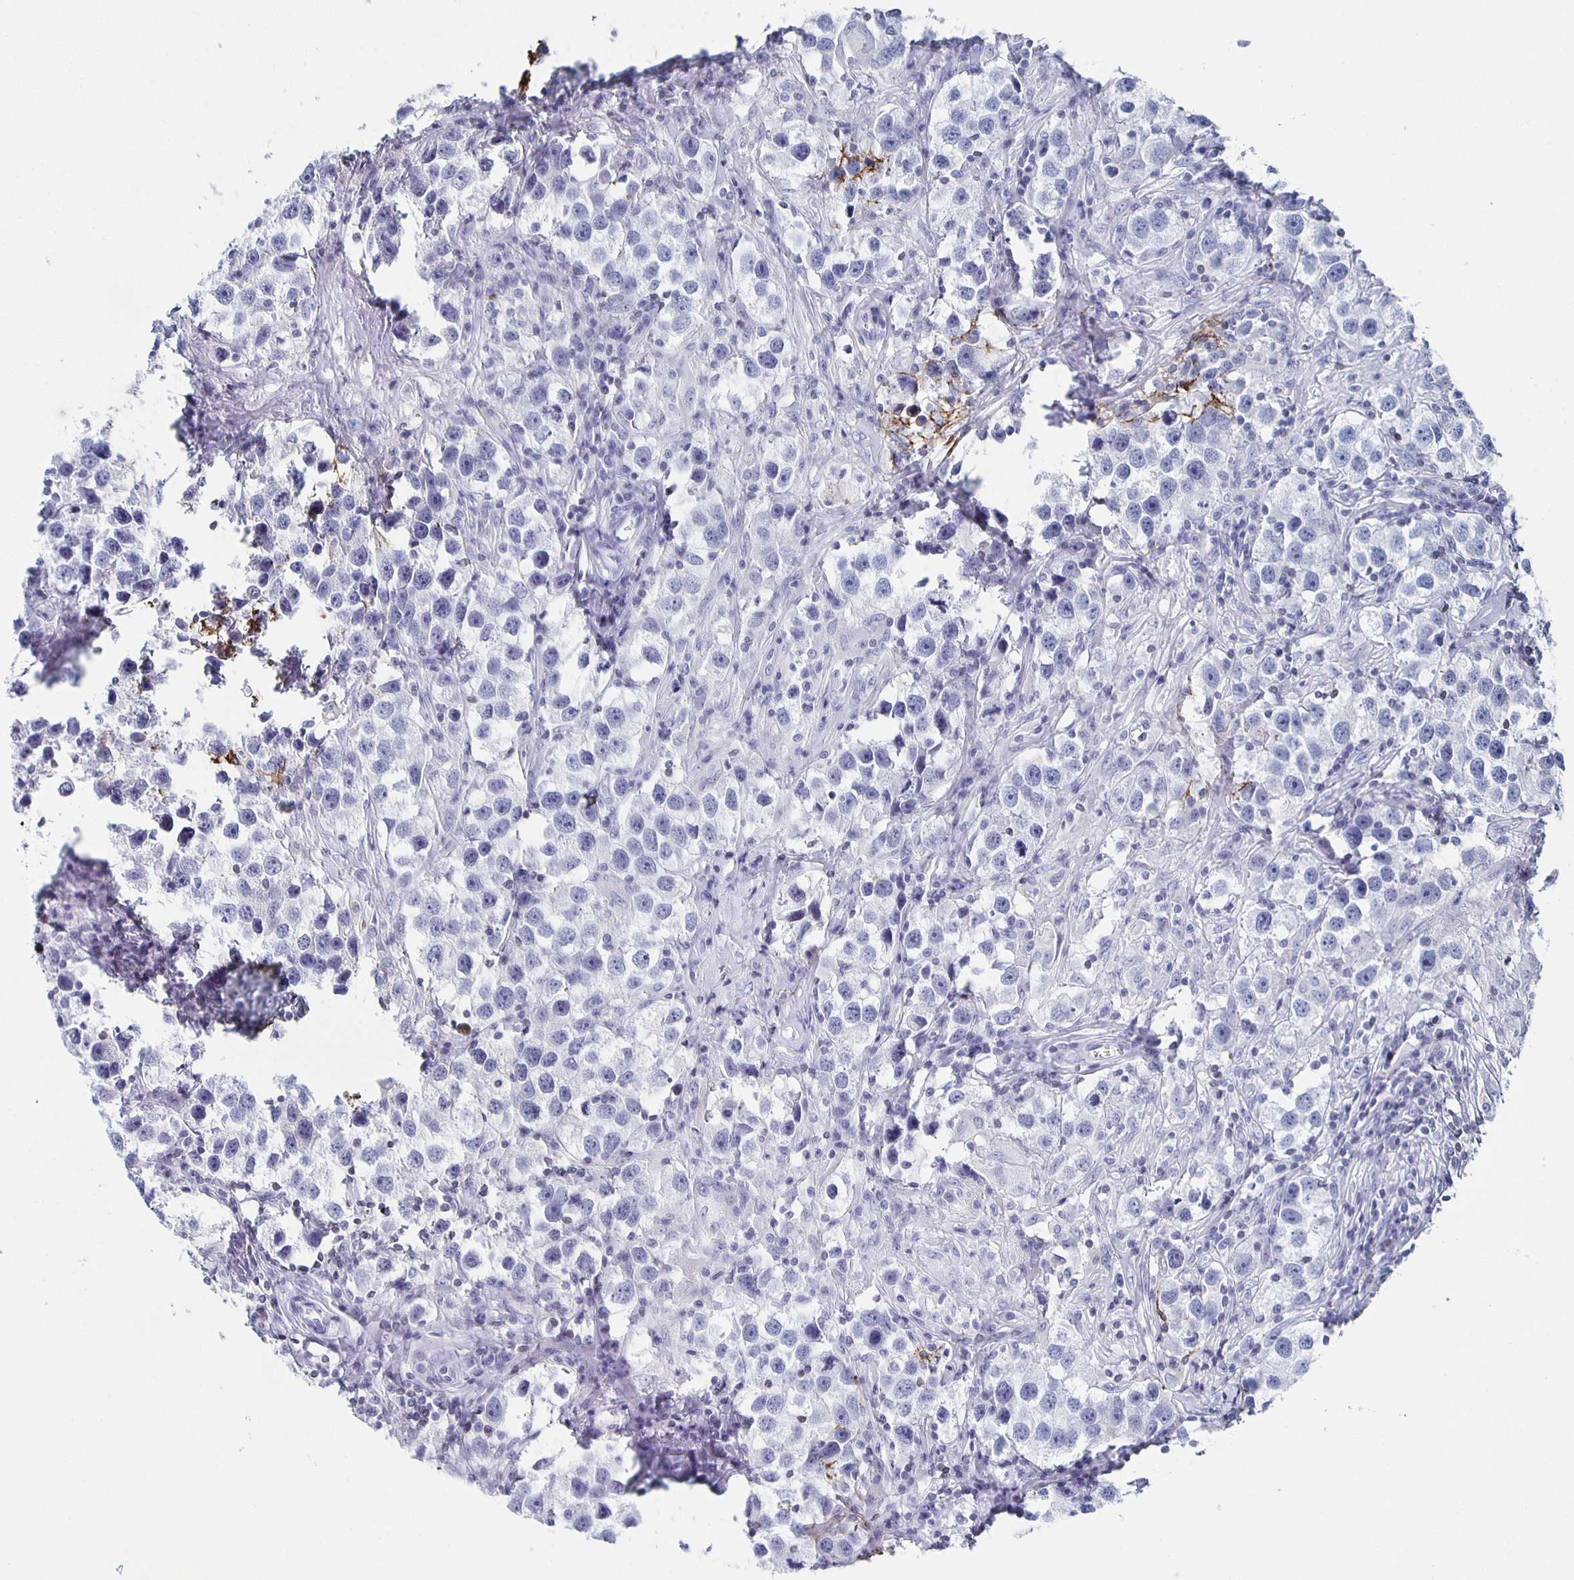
{"staining": {"intensity": "negative", "quantity": "none", "location": "none"}, "tissue": "testis cancer", "cell_type": "Tumor cells", "image_type": "cancer", "snomed": [{"axis": "morphology", "description": "Seminoma, NOS"}, {"axis": "topography", "description": "Testis"}], "caption": "A histopathology image of testis cancer (seminoma) stained for a protein shows no brown staining in tumor cells. (Brightfield microscopy of DAB (3,3'-diaminobenzidine) IHC at high magnification).", "gene": "FGA", "patient": {"sex": "male", "age": 49}}